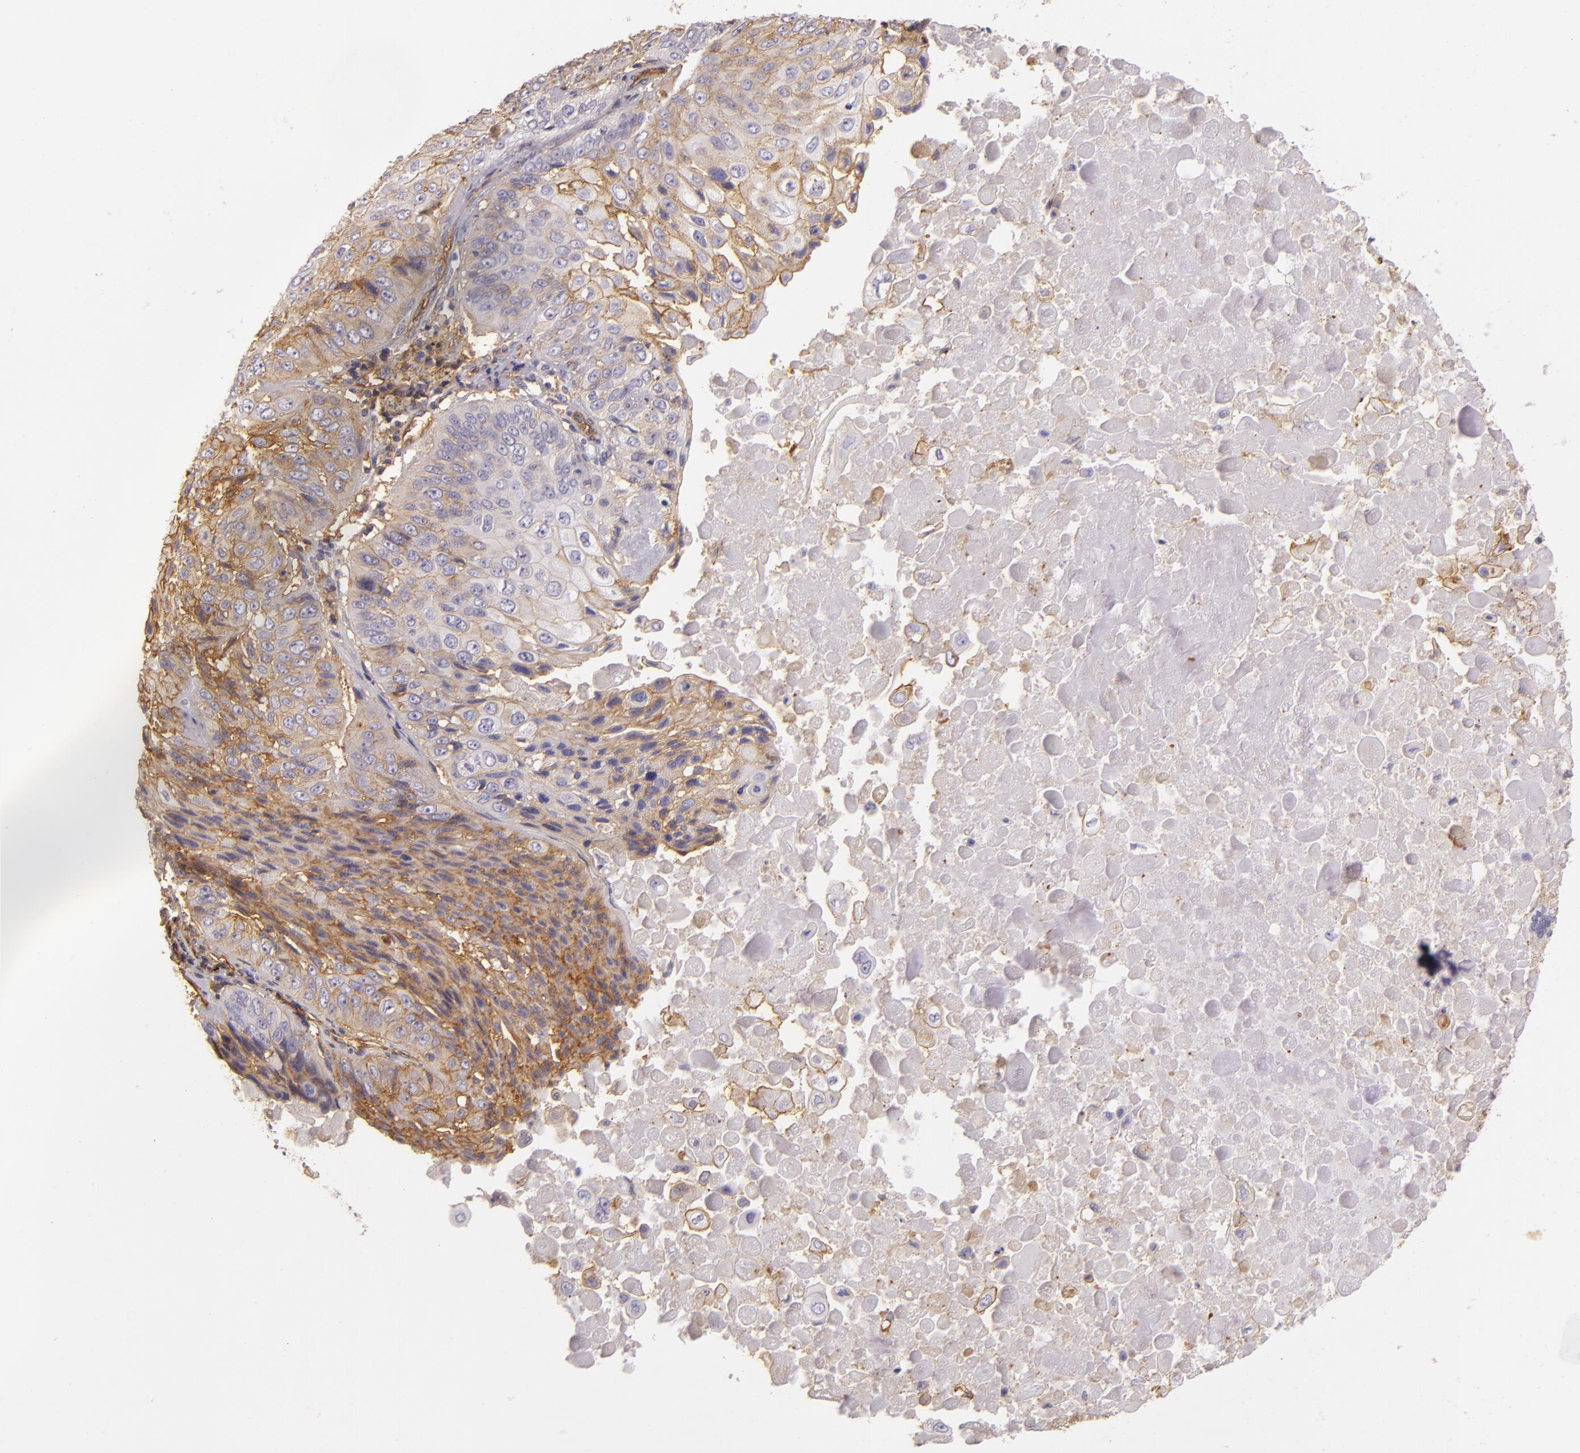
{"staining": {"intensity": "weak", "quantity": "25%-75%", "location": "cytoplasmic/membranous"}, "tissue": "lung cancer", "cell_type": "Tumor cells", "image_type": "cancer", "snomed": [{"axis": "morphology", "description": "Adenocarcinoma, NOS"}, {"axis": "topography", "description": "Lung"}], "caption": "Adenocarcinoma (lung) was stained to show a protein in brown. There is low levels of weak cytoplasmic/membranous positivity in approximately 25%-75% of tumor cells.", "gene": "CD59", "patient": {"sex": "male", "age": 60}}